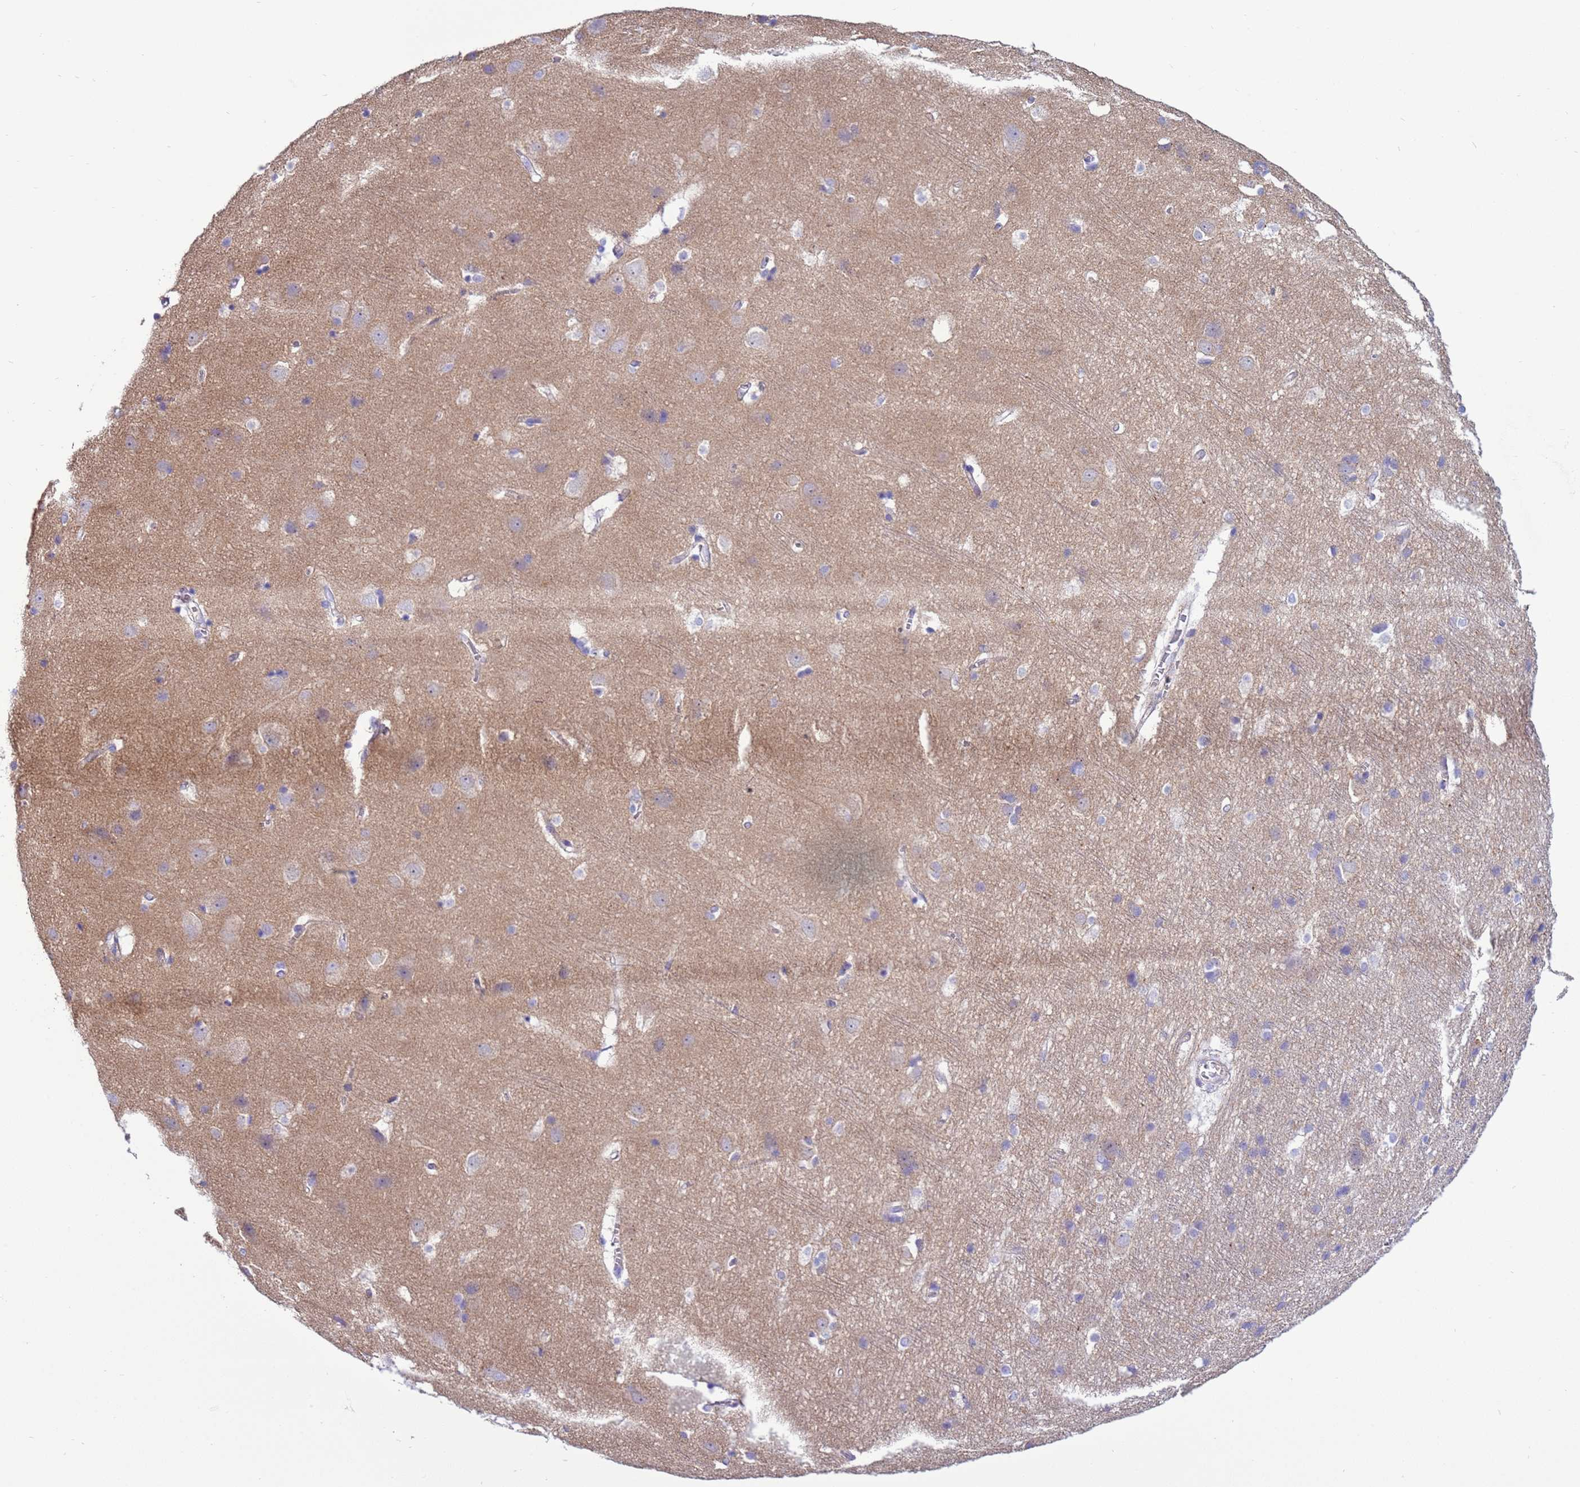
{"staining": {"intensity": "negative", "quantity": "none", "location": "none"}, "tissue": "cerebral cortex", "cell_type": "Endothelial cells", "image_type": "normal", "snomed": [{"axis": "morphology", "description": "Normal tissue, NOS"}, {"axis": "topography", "description": "Cerebral cortex"}], "caption": "Immunohistochemistry (IHC) of benign cerebral cortex demonstrates no positivity in endothelial cells. Brightfield microscopy of immunohistochemistry (IHC) stained with DAB (3,3'-diaminobenzidine) (brown) and hematoxylin (blue), captured at high magnification.", "gene": "HPCAL1", "patient": {"sex": "male", "age": 54}}